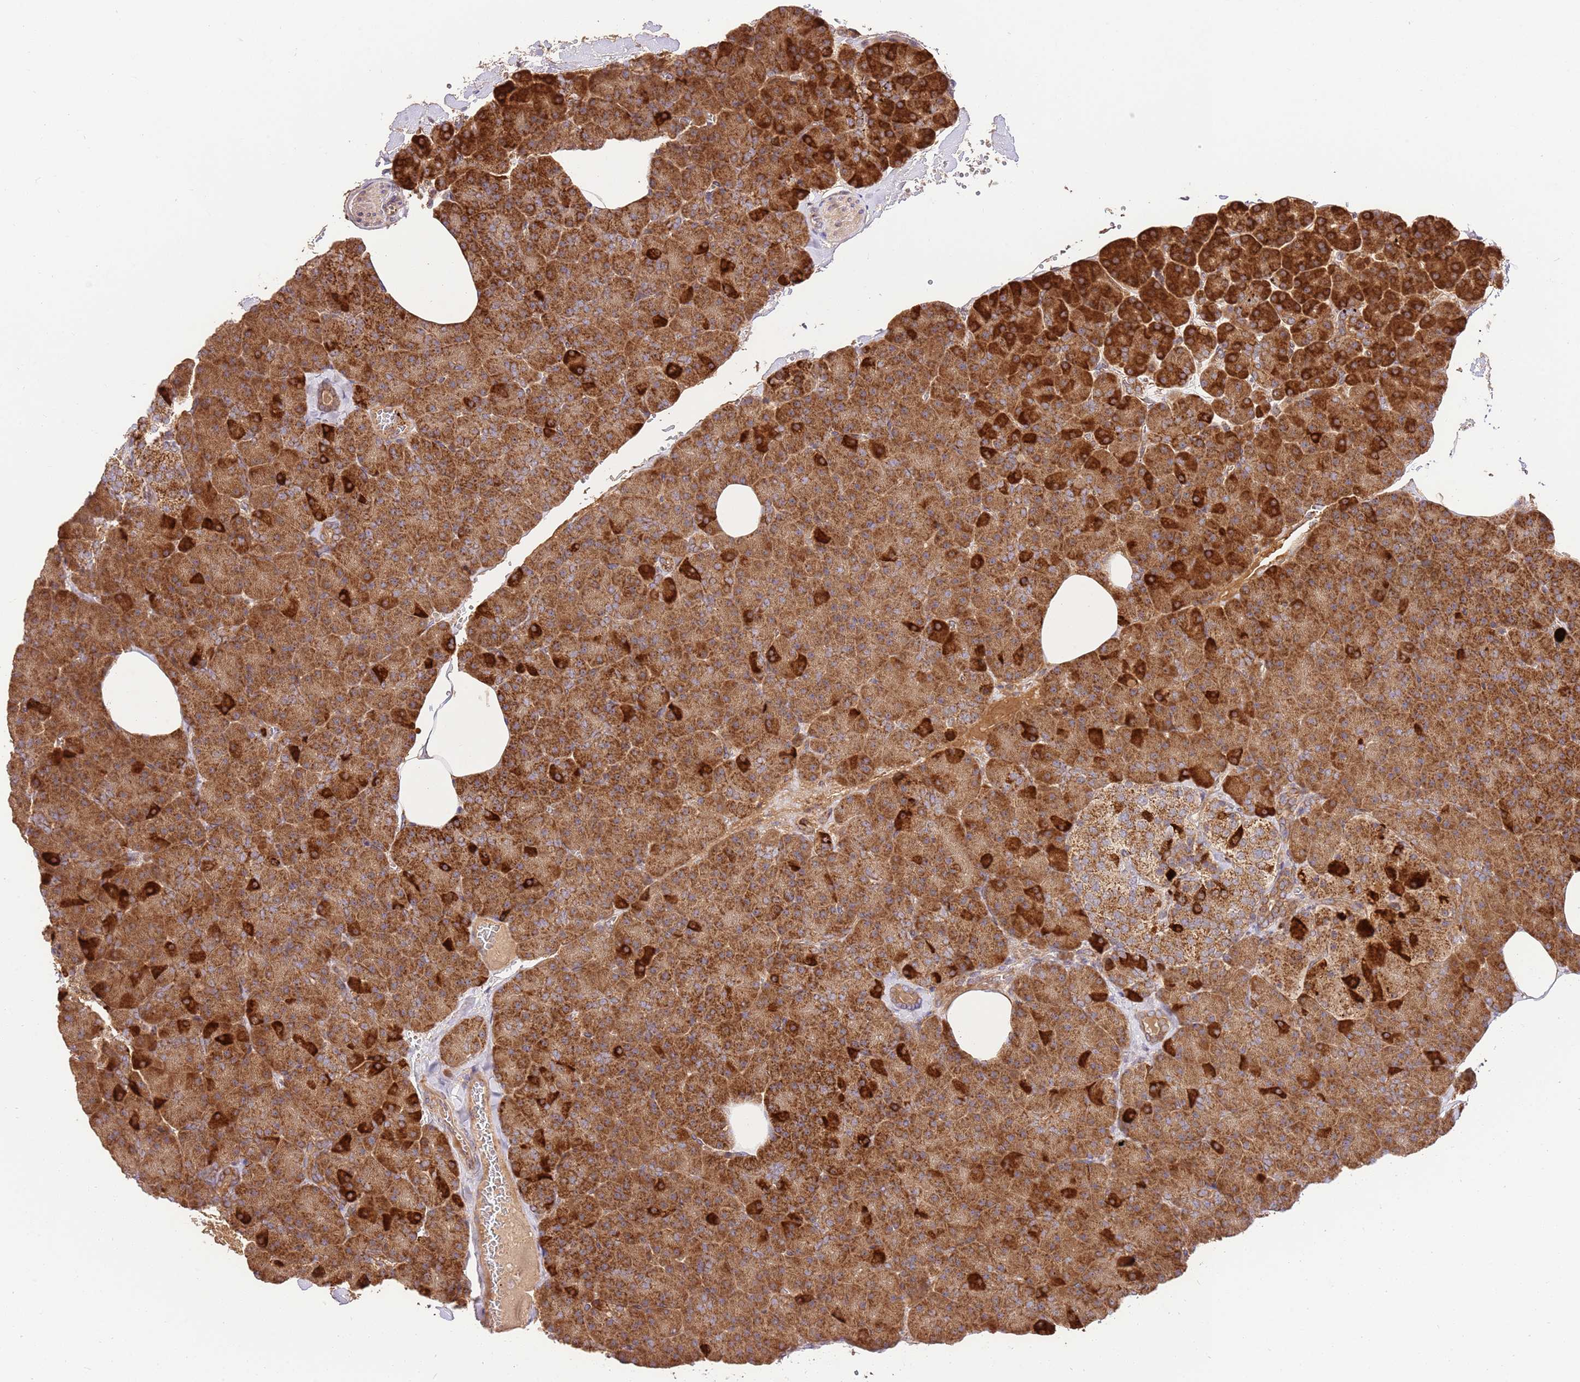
{"staining": {"intensity": "strong", "quantity": ">75%", "location": "cytoplasmic/membranous"}, "tissue": "pancreas", "cell_type": "Exocrine glandular cells", "image_type": "normal", "snomed": [{"axis": "morphology", "description": "Normal tissue, NOS"}, {"axis": "morphology", "description": "Carcinoid, malignant, NOS"}, {"axis": "topography", "description": "Pancreas"}], "caption": "Protein analysis of normal pancreas displays strong cytoplasmic/membranous expression in approximately >75% of exocrine glandular cells. Using DAB (3,3'-diaminobenzidine) (brown) and hematoxylin (blue) stains, captured at high magnification using brightfield microscopy.", "gene": "SPATA2L", "patient": {"sex": "female", "age": 35}}